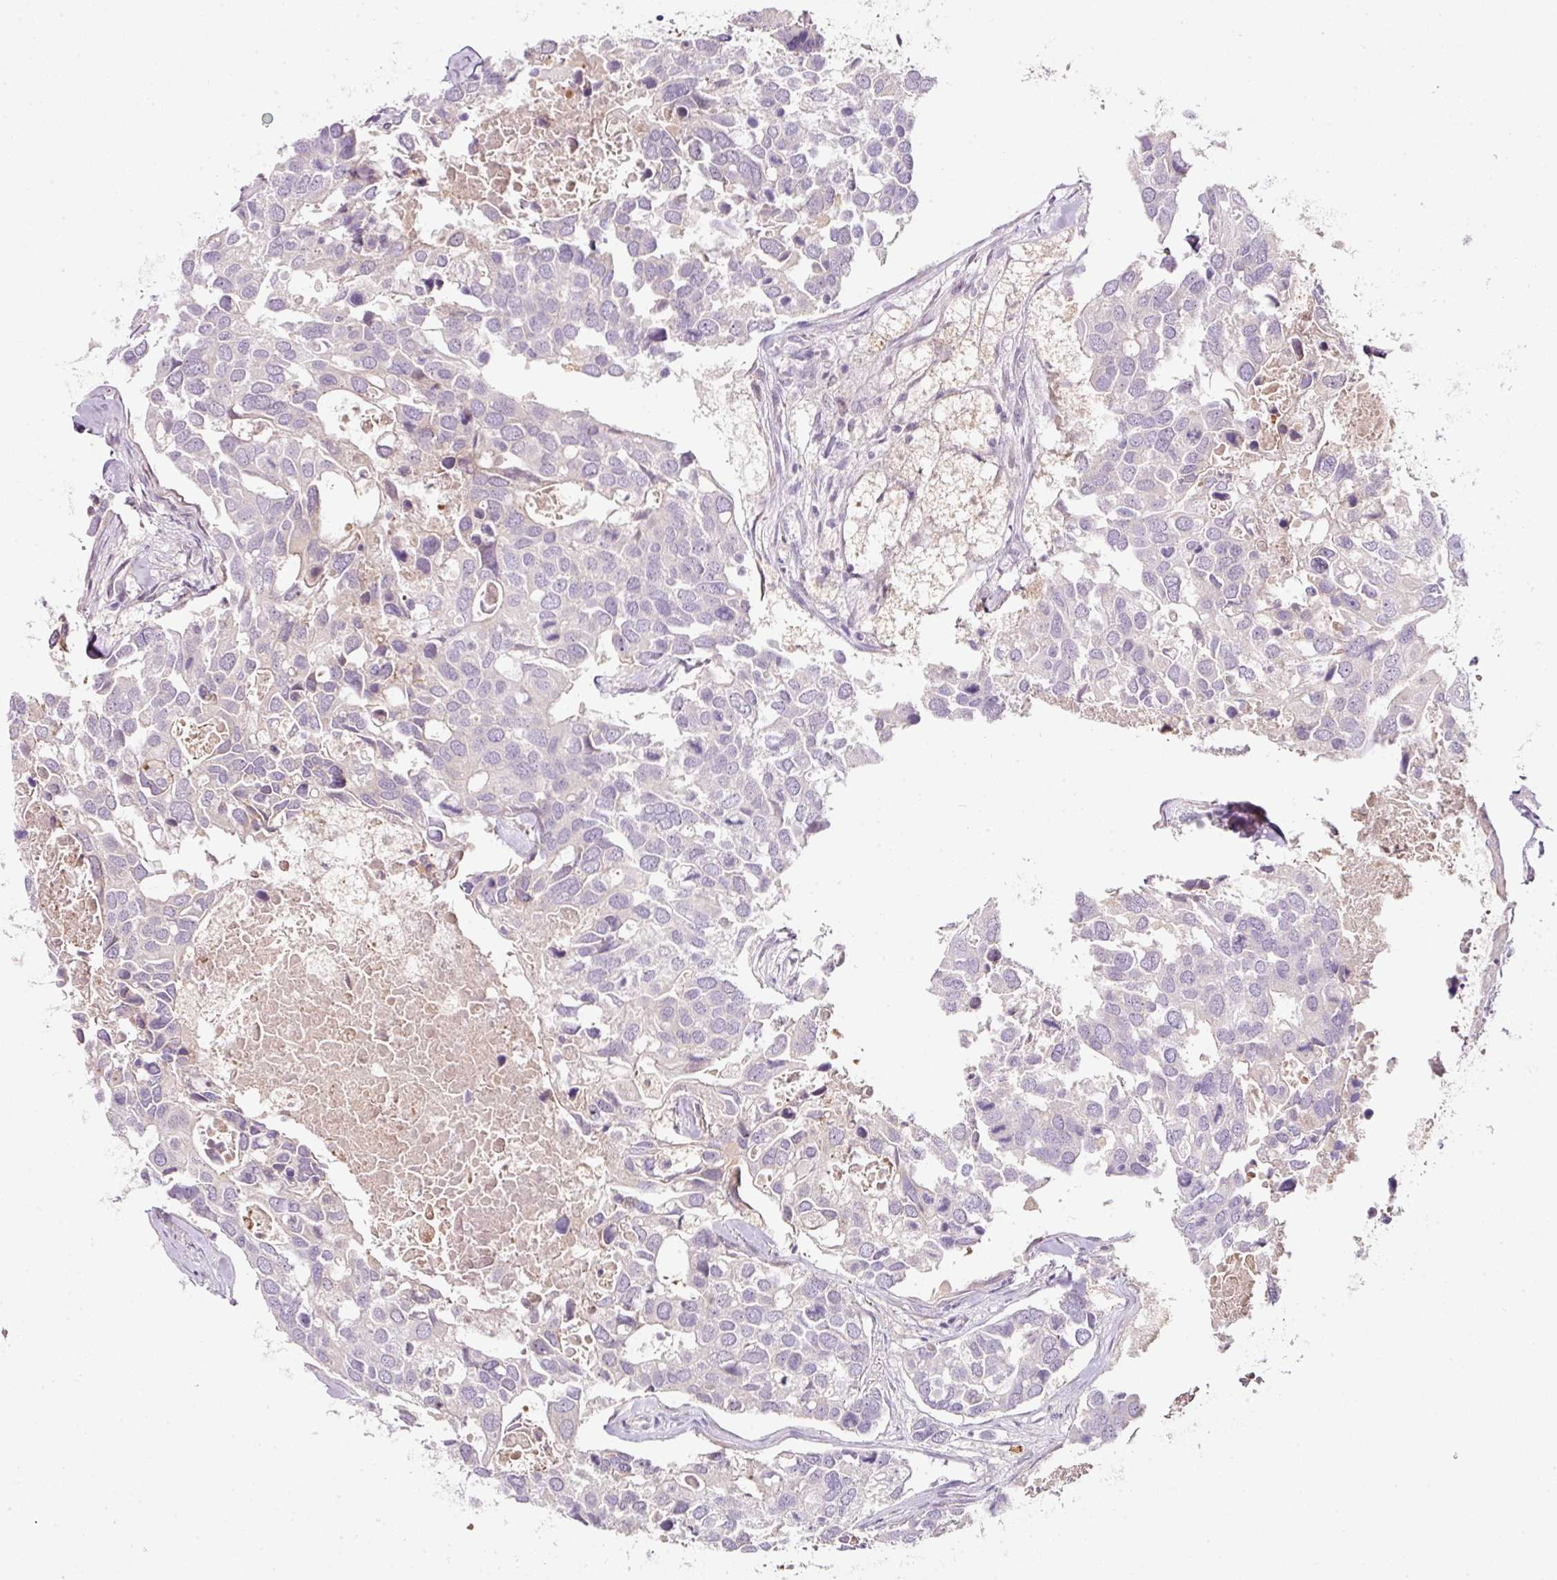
{"staining": {"intensity": "negative", "quantity": "none", "location": "none"}, "tissue": "breast cancer", "cell_type": "Tumor cells", "image_type": "cancer", "snomed": [{"axis": "morphology", "description": "Duct carcinoma"}, {"axis": "topography", "description": "Breast"}], "caption": "Immunohistochemical staining of human infiltrating ductal carcinoma (breast) shows no significant expression in tumor cells.", "gene": "NBPF11", "patient": {"sex": "female", "age": 83}}